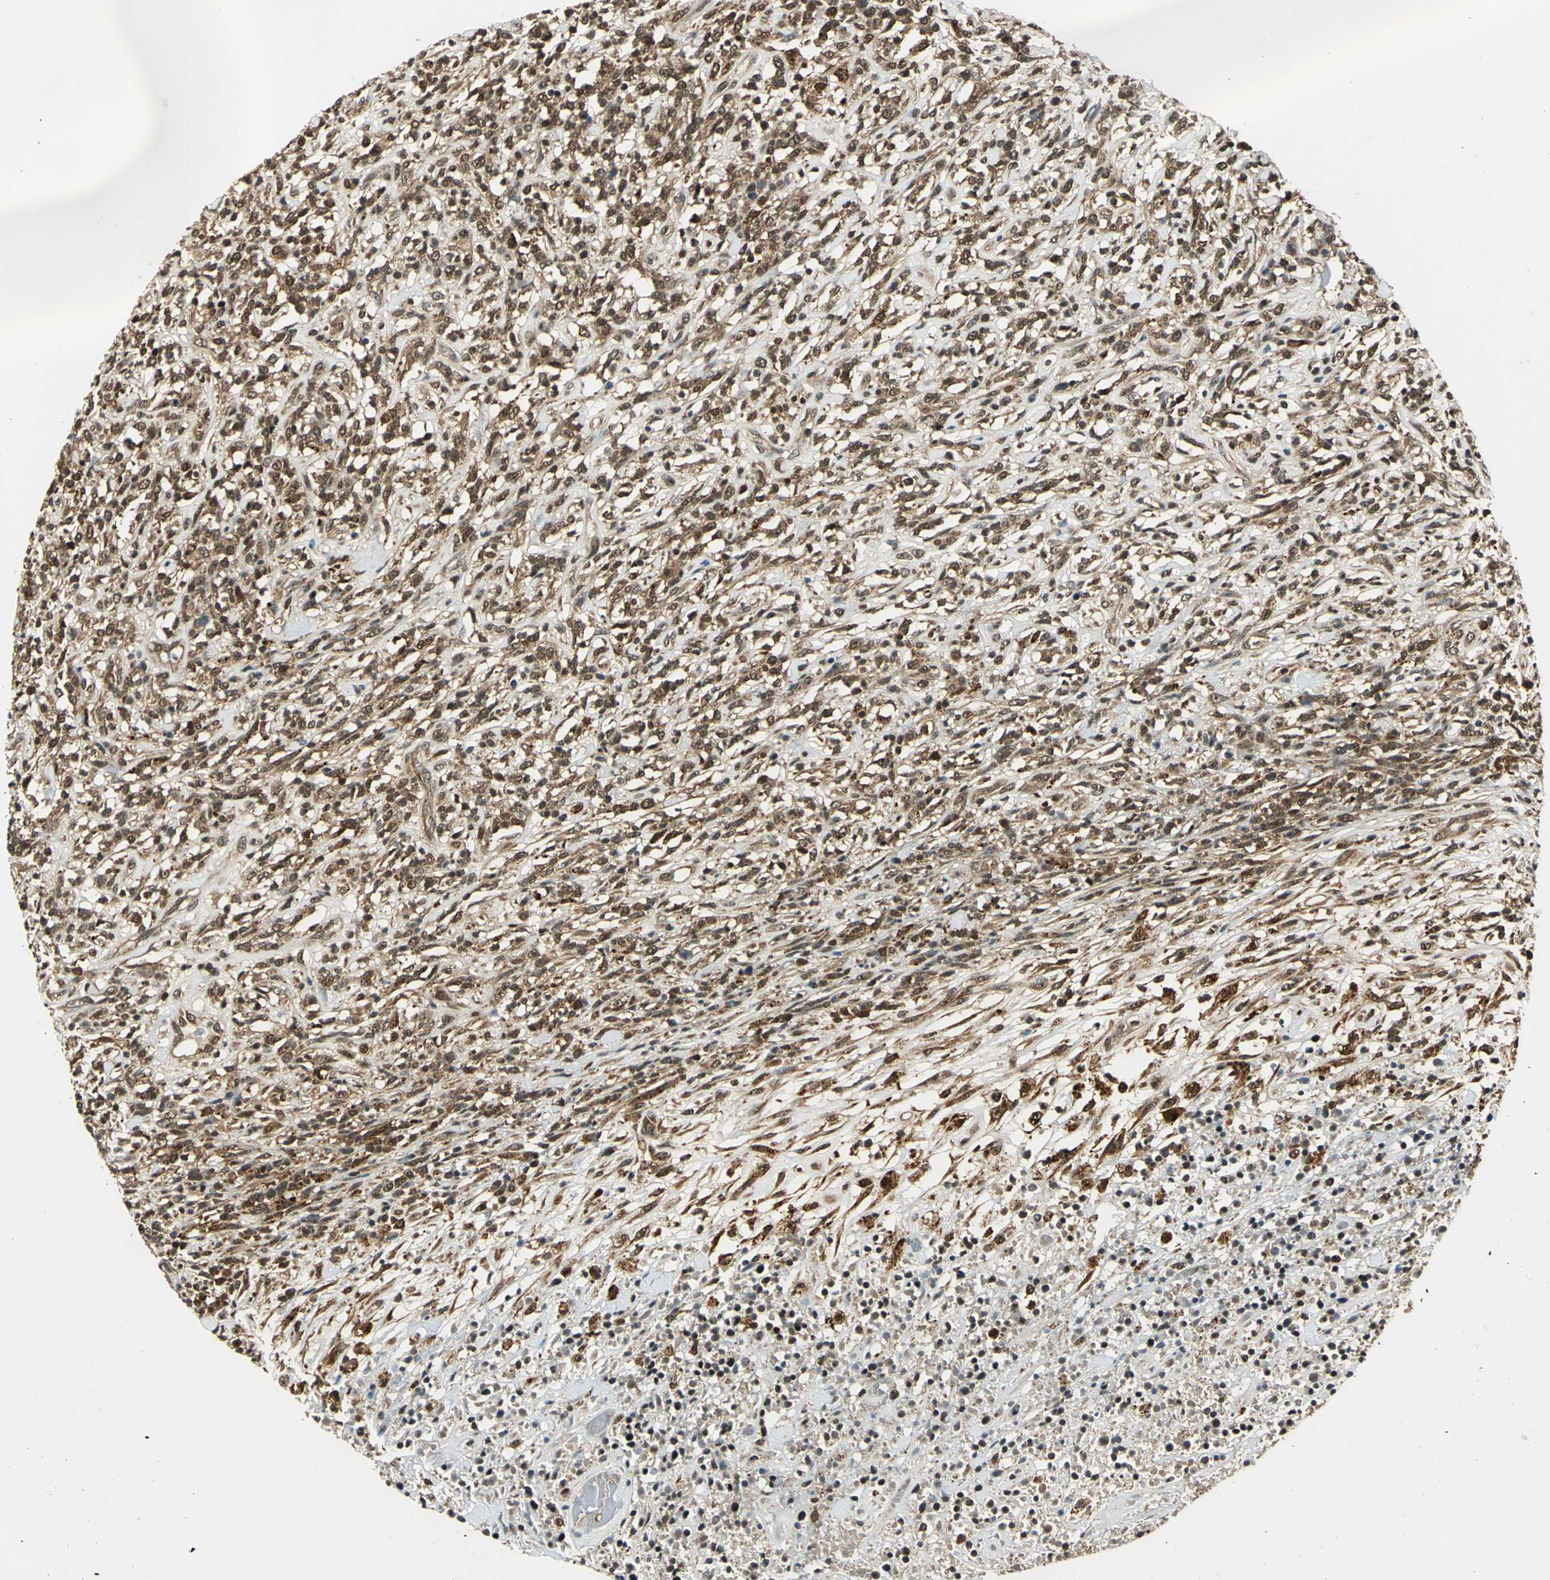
{"staining": {"intensity": "moderate", "quantity": ">75%", "location": "cytoplasmic/membranous,nuclear"}, "tissue": "lymphoma", "cell_type": "Tumor cells", "image_type": "cancer", "snomed": [{"axis": "morphology", "description": "Malignant lymphoma, non-Hodgkin's type, High grade"}, {"axis": "topography", "description": "Lymph node"}], "caption": "Immunohistochemistry of malignant lymphoma, non-Hodgkin's type (high-grade) reveals medium levels of moderate cytoplasmic/membranous and nuclear expression in about >75% of tumor cells.", "gene": "PPP1R13L", "patient": {"sex": "female", "age": 73}}